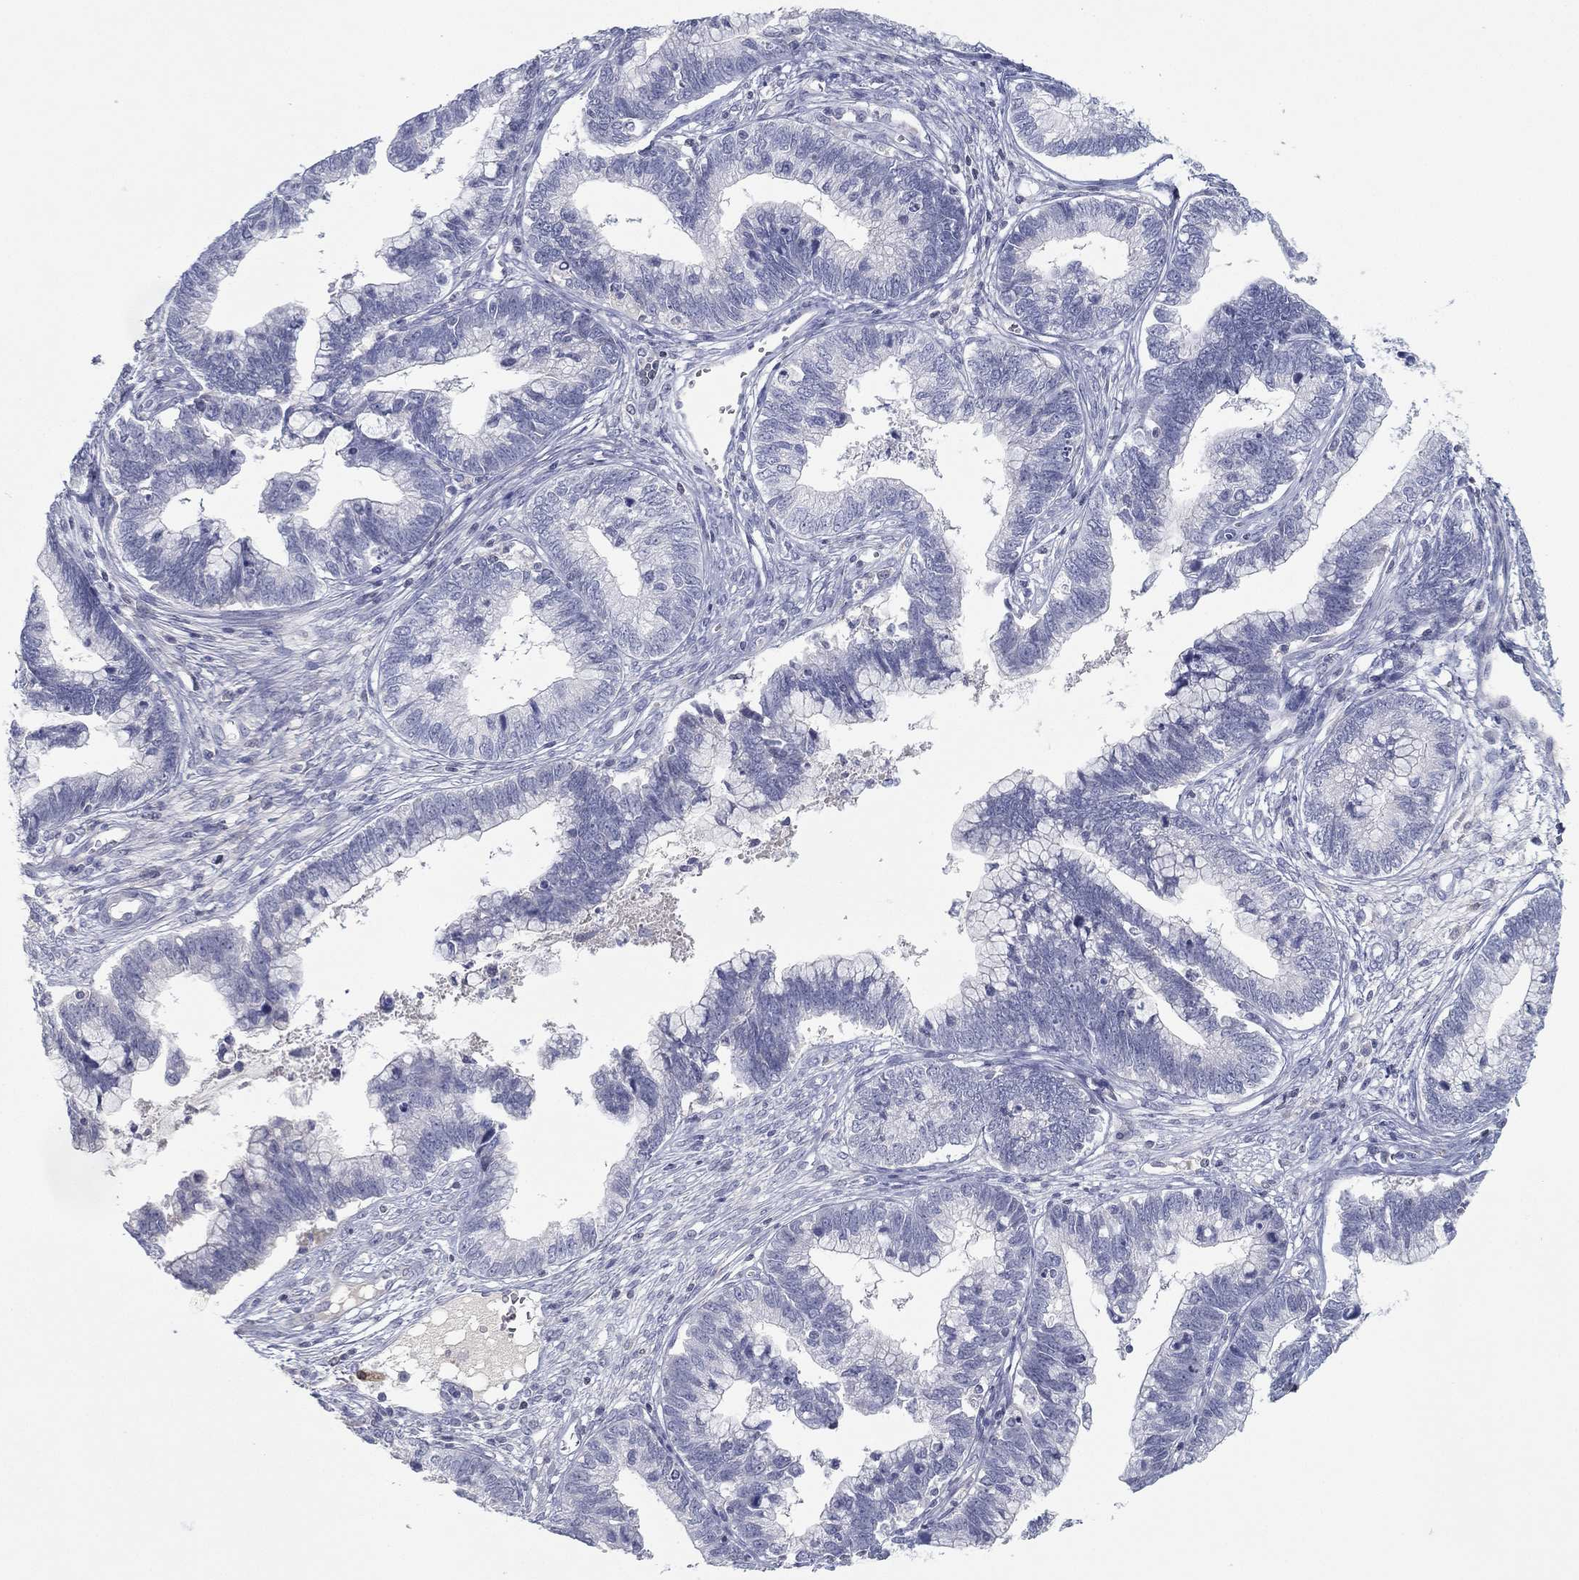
{"staining": {"intensity": "negative", "quantity": "none", "location": "none"}, "tissue": "cervical cancer", "cell_type": "Tumor cells", "image_type": "cancer", "snomed": [{"axis": "morphology", "description": "Adenocarcinoma, NOS"}, {"axis": "topography", "description": "Cervix"}], "caption": "Tumor cells are negative for brown protein staining in cervical cancer (adenocarcinoma).", "gene": "CPT1B", "patient": {"sex": "female", "age": 44}}